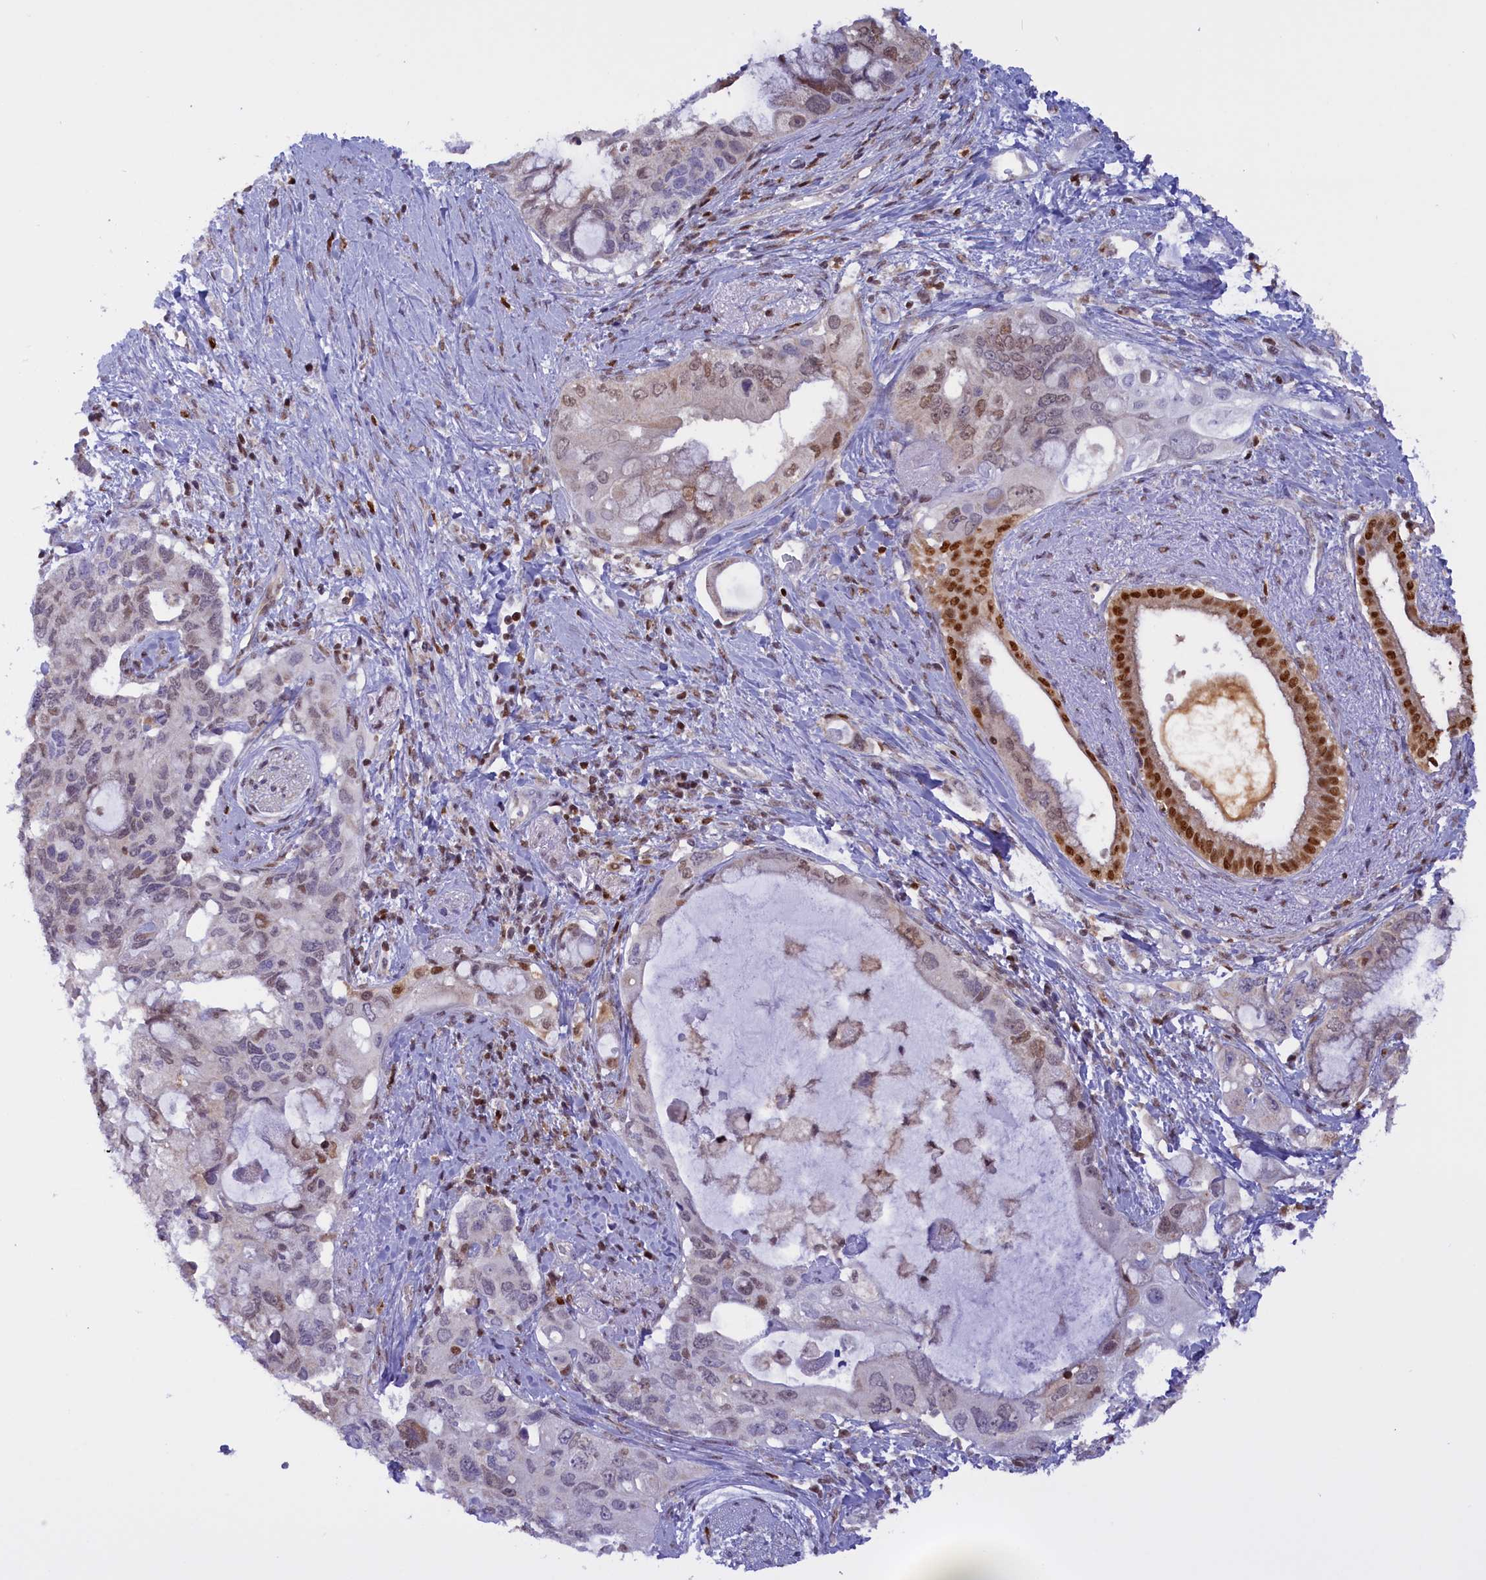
{"staining": {"intensity": "strong", "quantity": "<25%", "location": "nuclear"}, "tissue": "pancreatic cancer", "cell_type": "Tumor cells", "image_type": "cancer", "snomed": [{"axis": "morphology", "description": "Adenocarcinoma, NOS"}, {"axis": "topography", "description": "Pancreas"}], "caption": "Protein expression analysis of pancreatic cancer (adenocarcinoma) shows strong nuclear positivity in about <25% of tumor cells.", "gene": "IZUMO2", "patient": {"sex": "female", "age": 56}}